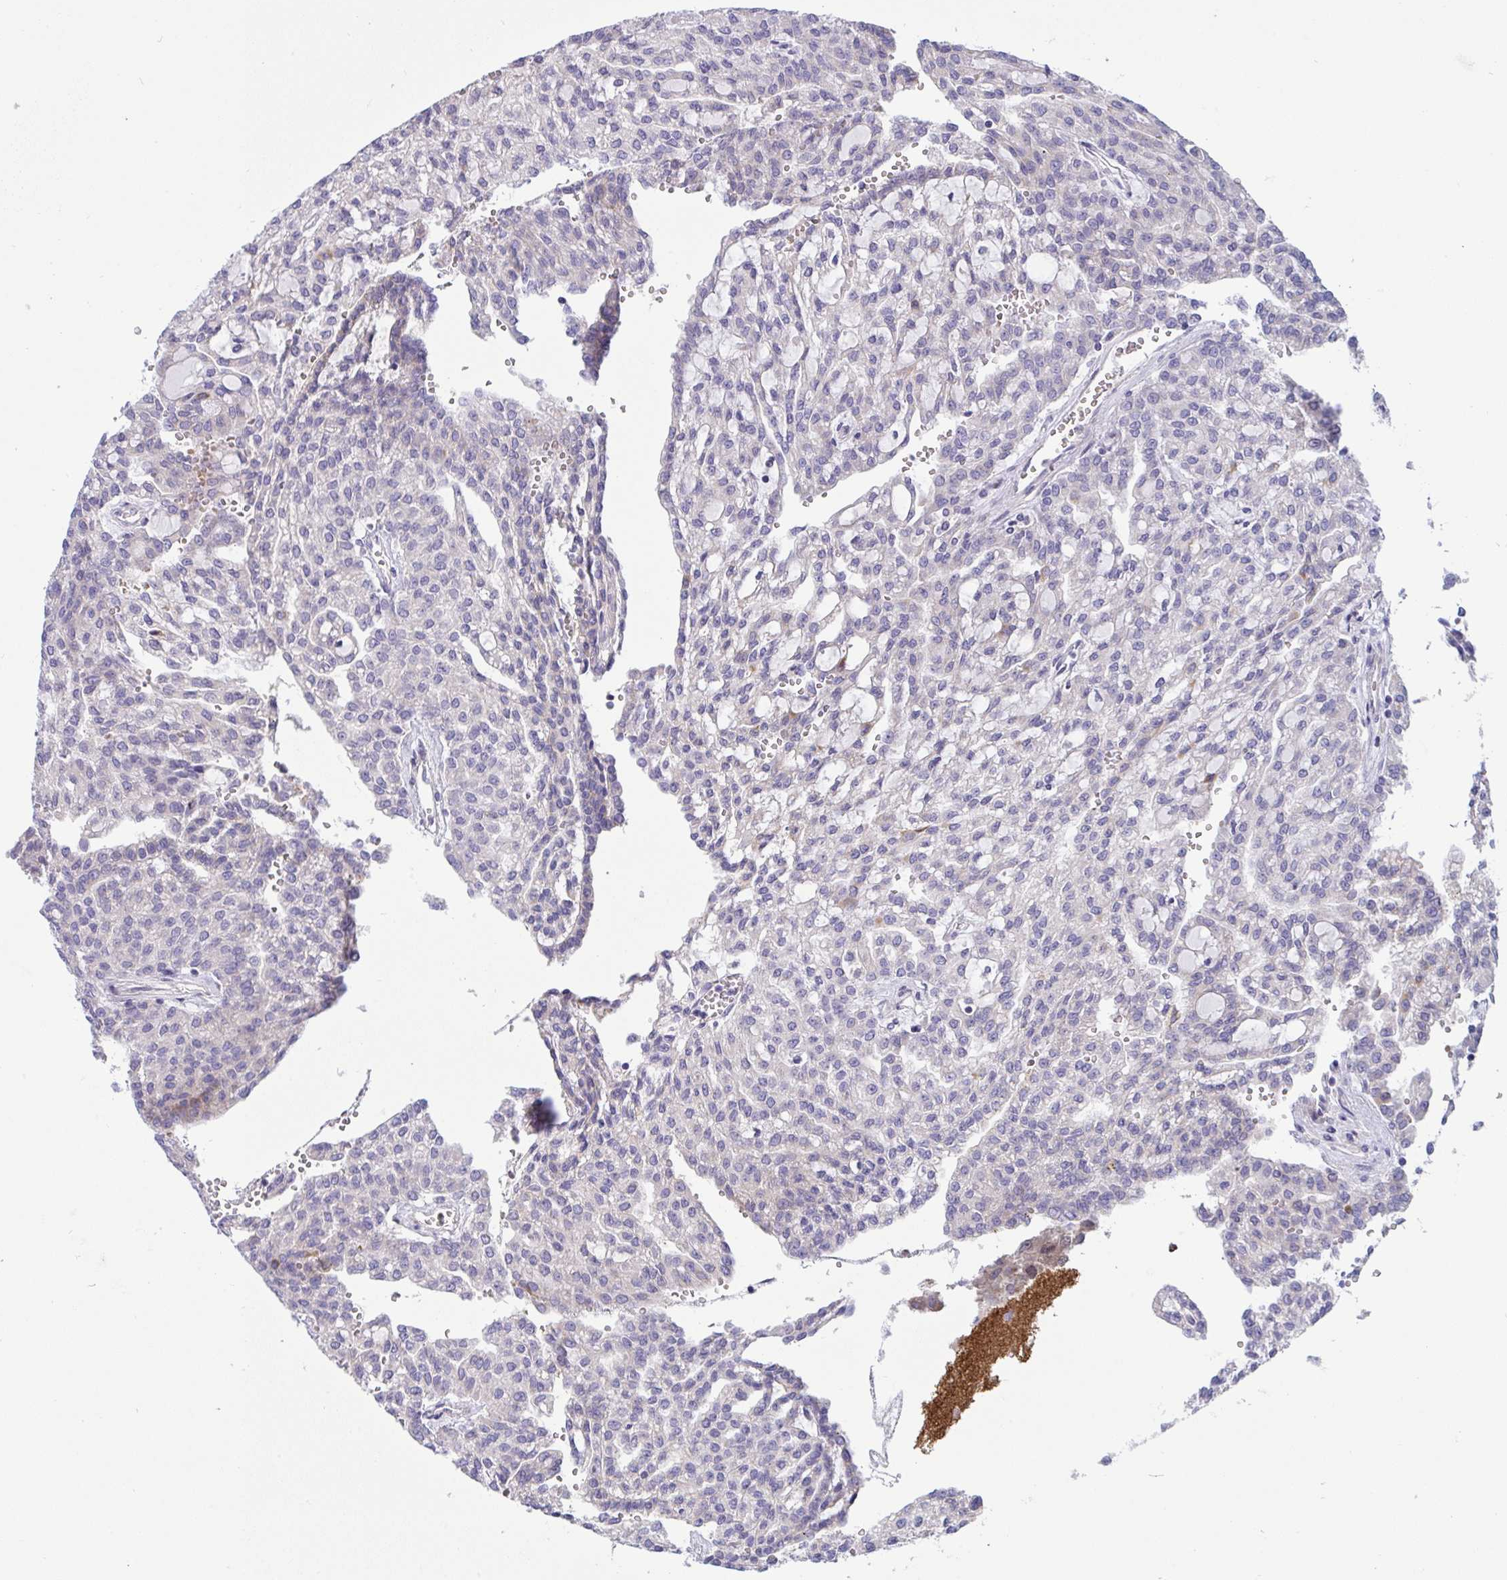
{"staining": {"intensity": "weak", "quantity": "<25%", "location": "cytoplasmic/membranous"}, "tissue": "renal cancer", "cell_type": "Tumor cells", "image_type": "cancer", "snomed": [{"axis": "morphology", "description": "Adenocarcinoma, NOS"}, {"axis": "topography", "description": "Kidney"}], "caption": "Tumor cells are negative for brown protein staining in renal cancer.", "gene": "NTN1", "patient": {"sex": "male", "age": 63}}